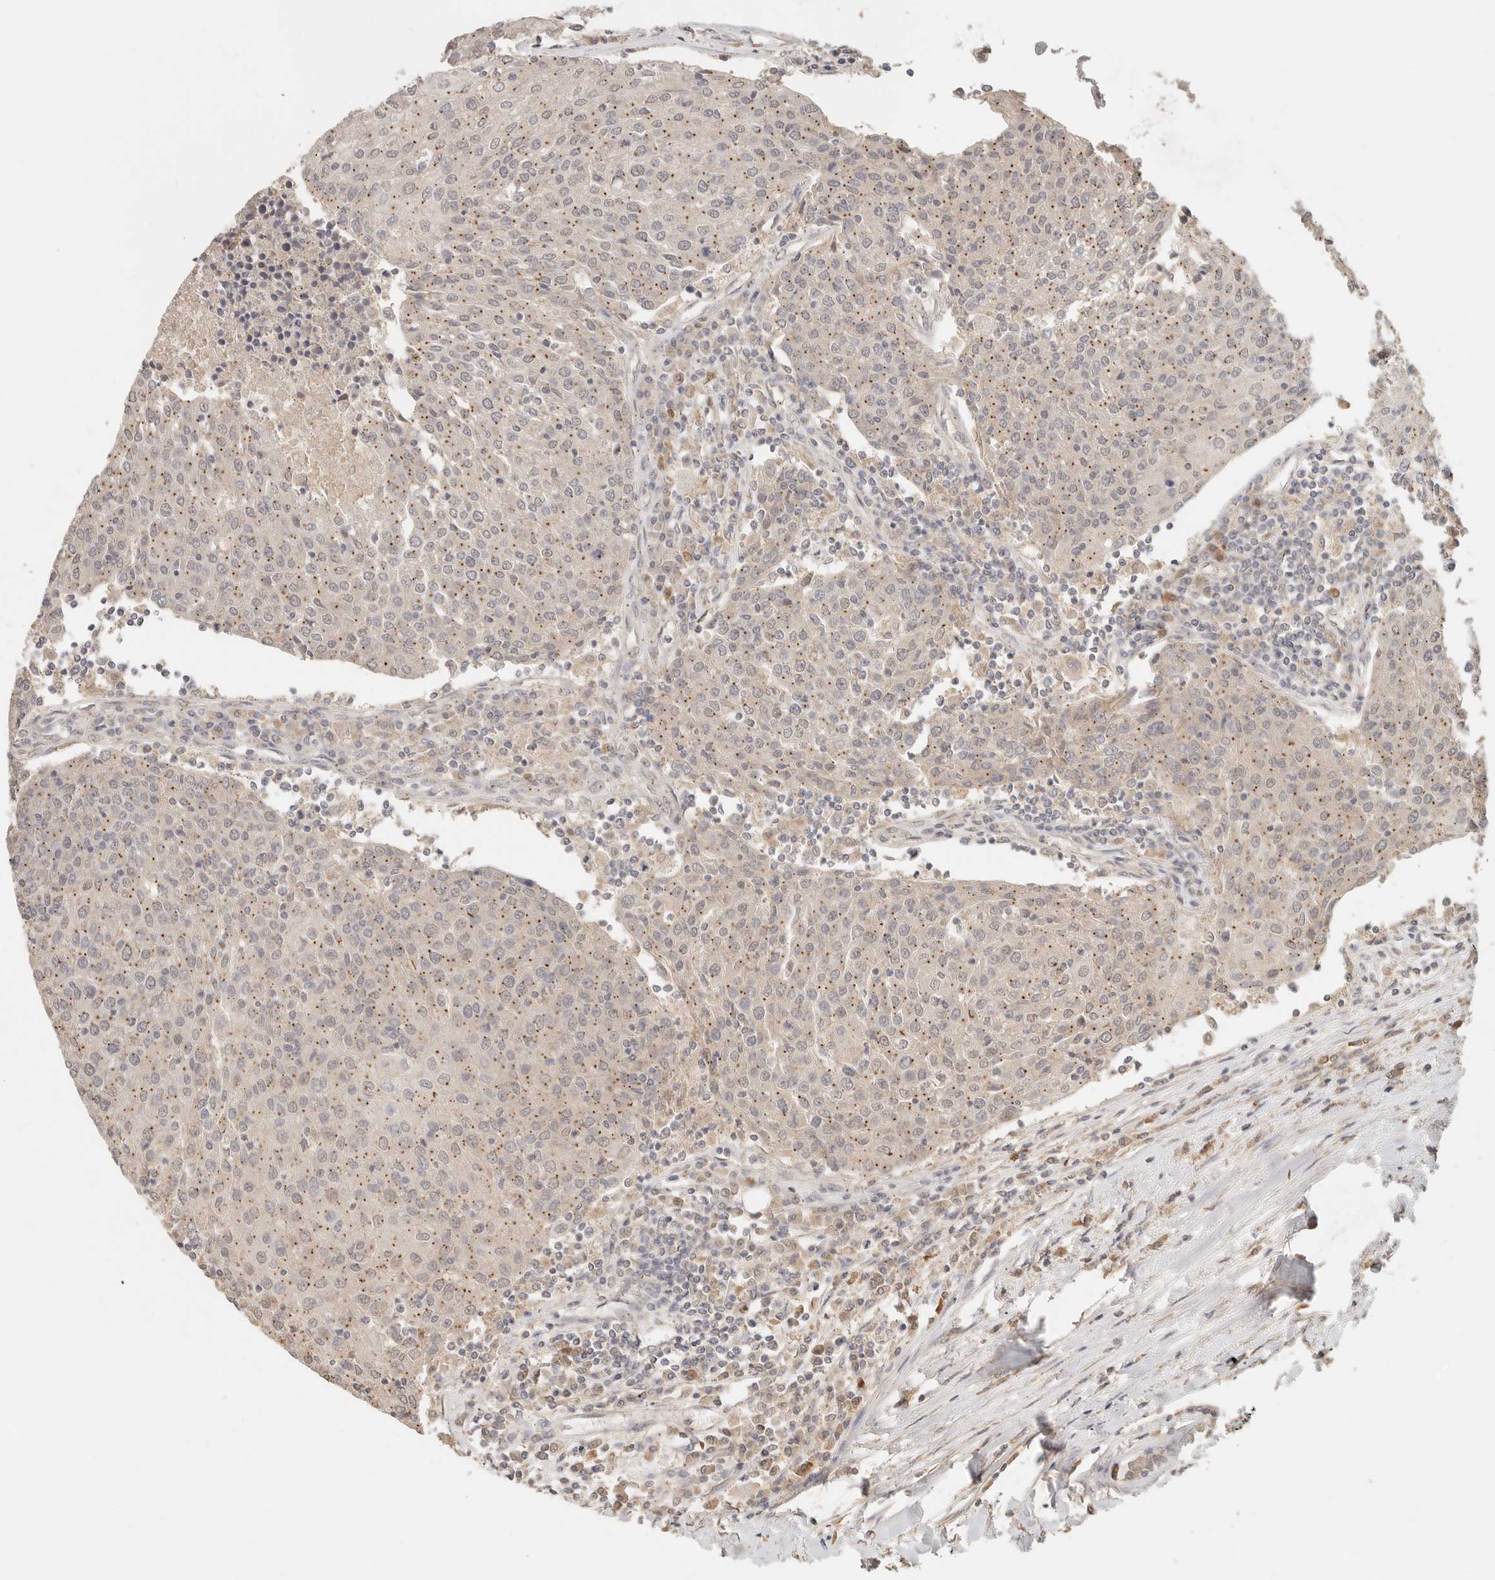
{"staining": {"intensity": "moderate", "quantity": "25%-75%", "location": "cytoplasmic/membranous"}, "tissue": "urothelial cancer", "cell_type": "Tumor cells", "image_type": "cancer", "snomed": [{"axis": "morphology", "description": "Urothelial carcinoma, High grade"}, {"axis": "topography", "description": "Urinary bladder"}], "caption": "About 25%-75% of tumor cells in human urothelial cancer exhibit moderate cytoplasmic/membranous protein expression as visualized by brown immunohistochemical staining.", "gene": "LMO4", "patient": {"sex": "female", "age": 85}}